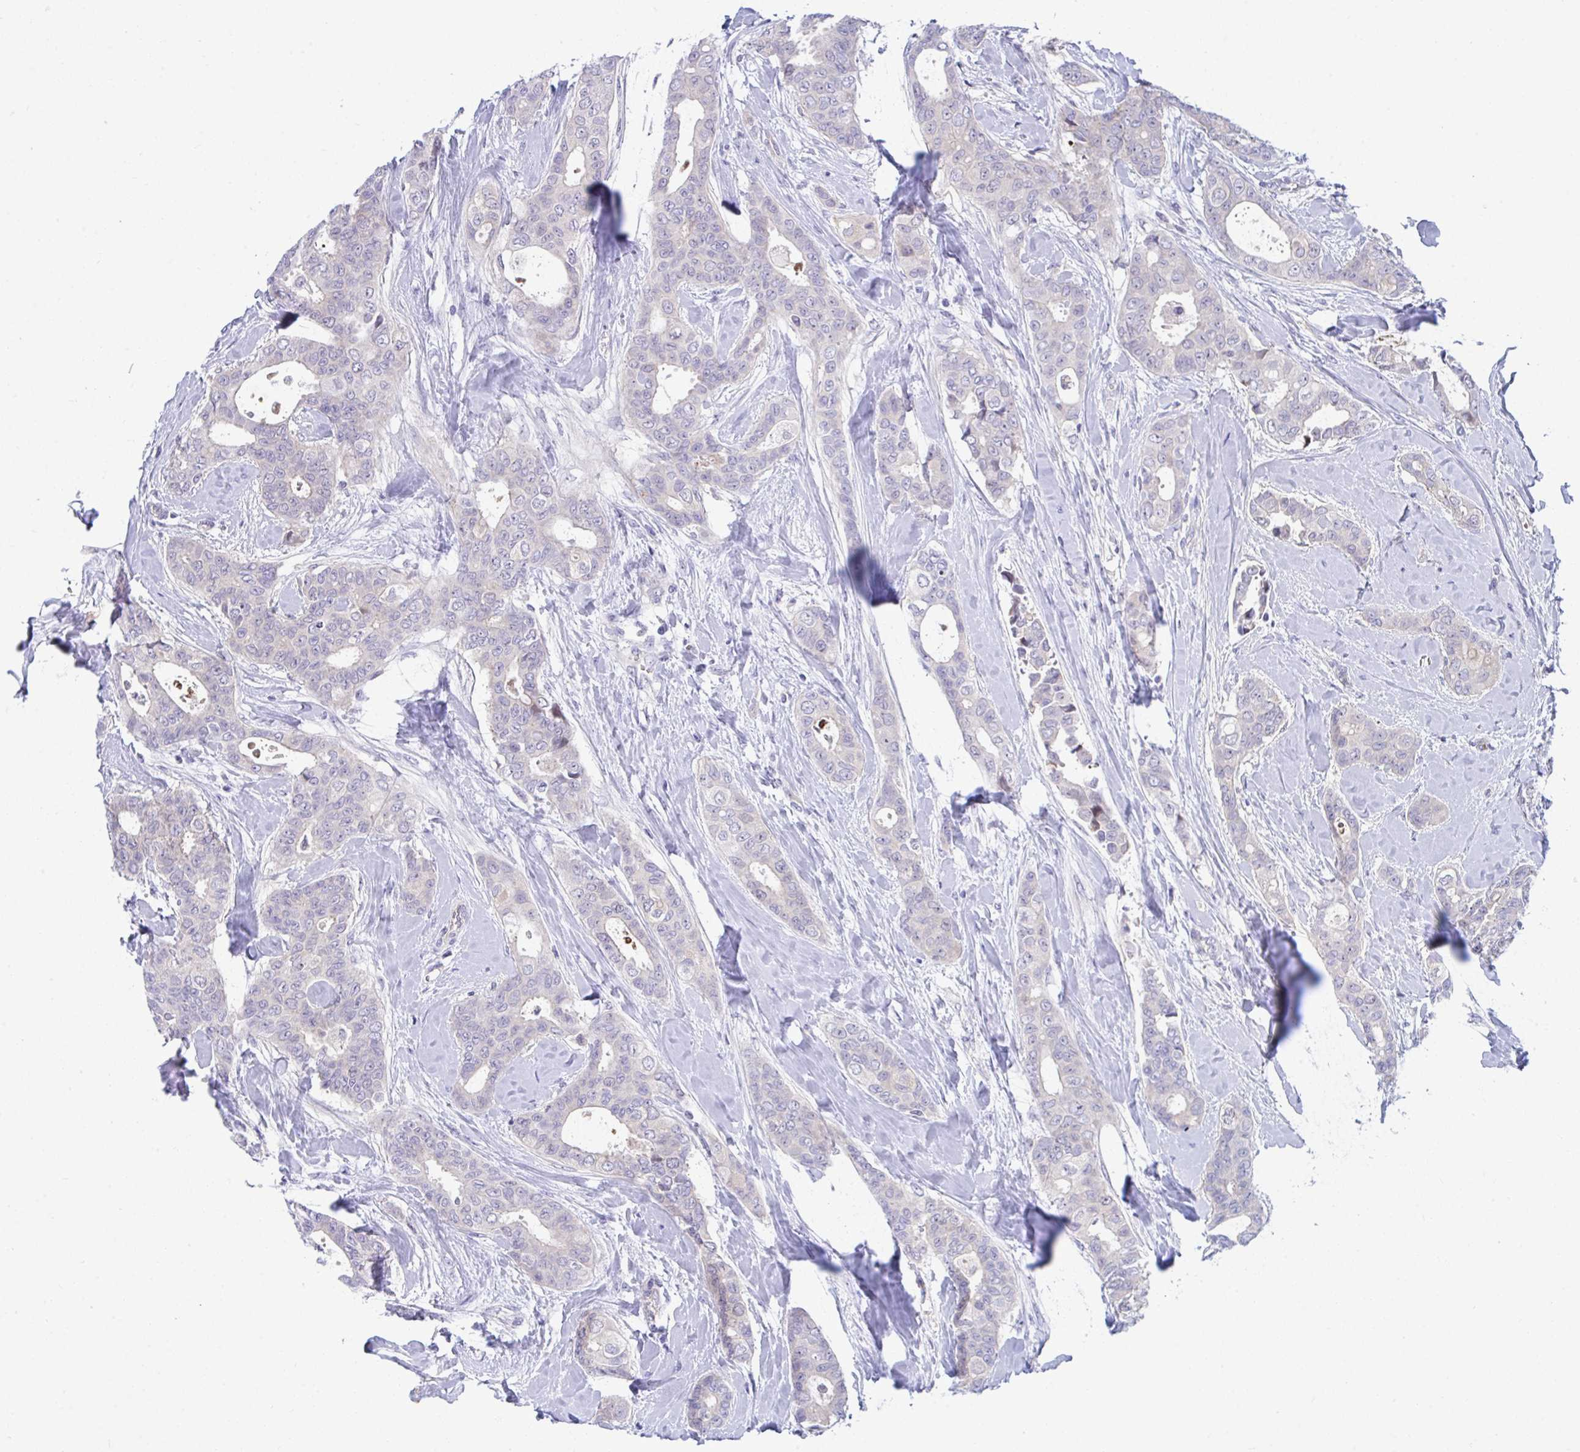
{"staining": {"intensity": "negative", "quantity": "none", "location": "none"}, "tissue": "breast cancer", "cell_type": "Tumor cells", "image_type": "cancer", "snomed": [{"axis": "morphology", "description": "Duct carcinoma"}, {"axis": "topography", "description": "Breast"}], "caption": "Micrograph shows no significant protein expression in tumor cells of breast cancer (intraductal carcinoma). Brightfield microscopy of IHC stained with DAB (brown) and hematoxylin (blue), captured at high magnification.", "gene": "CENPQ", "patient": {"sex": "female", "age": 45}}